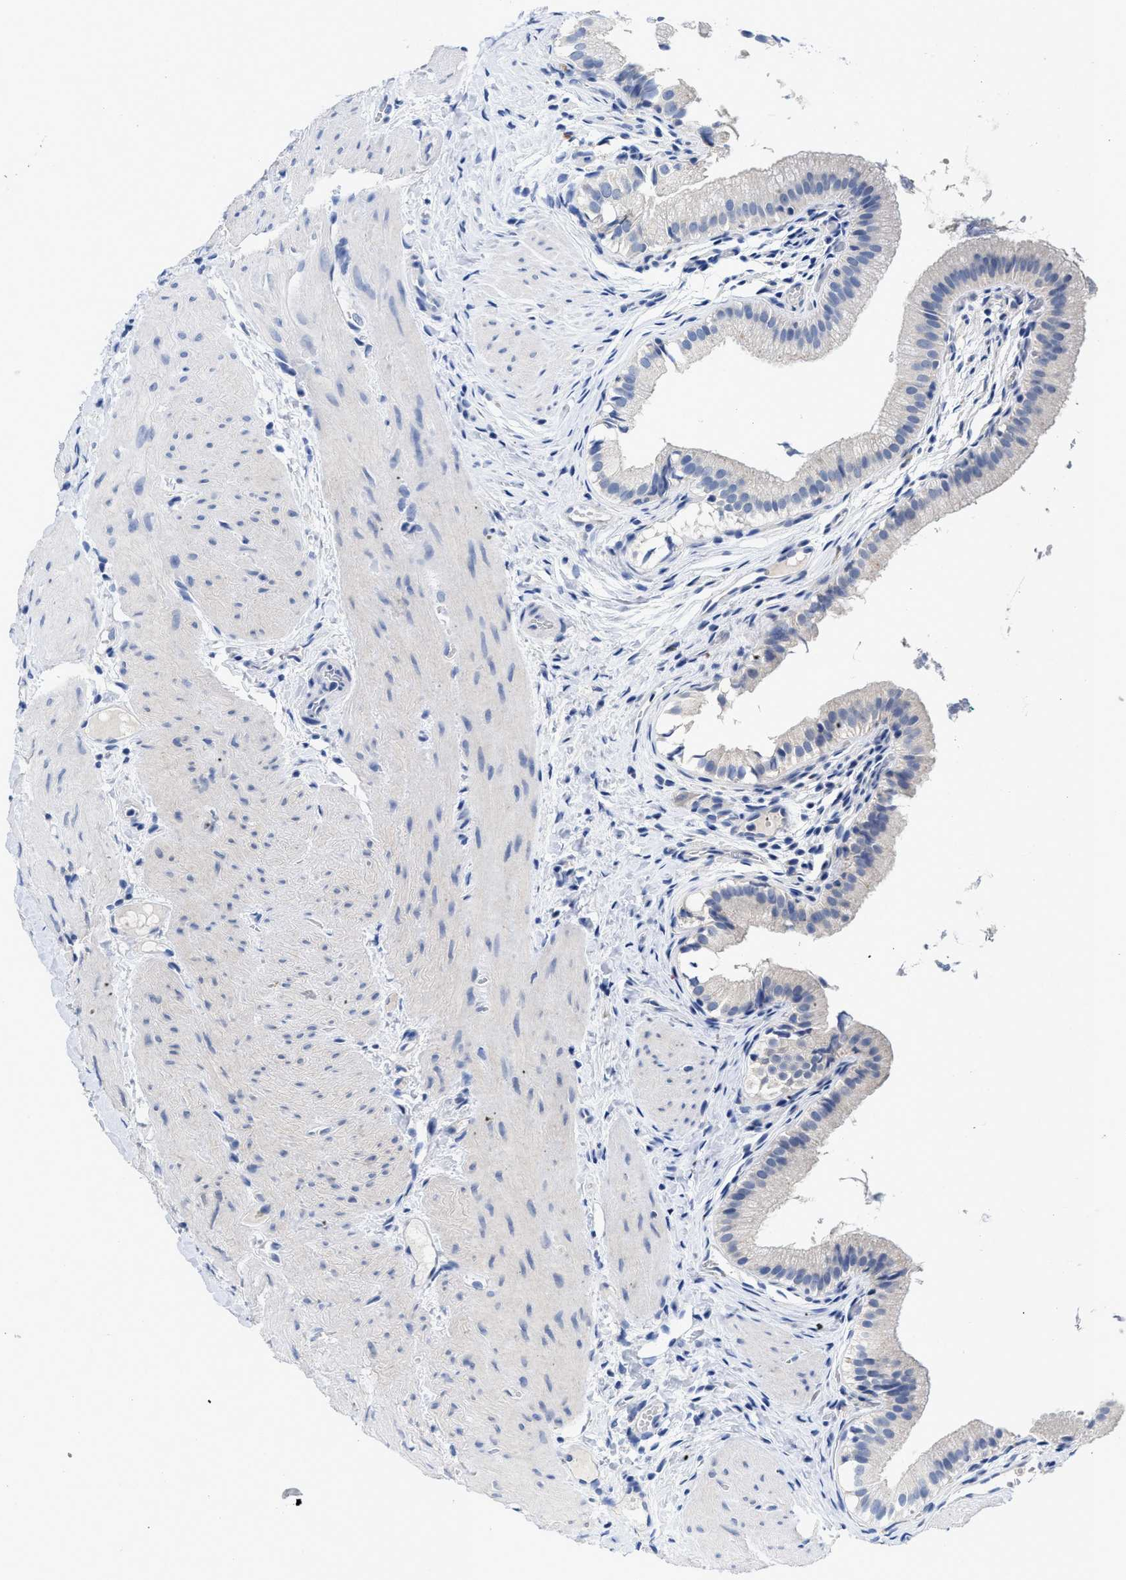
{"staining": {"intensity": "negative", "quantity": "none", "location": "none"}, "tissue": "gallbladder", "cell_type": "Glandular cells", "image_type": "normal", "snomed": [{"axis": "morphology", "description": "Normal tissue, NOS"}, {"axis": "topography", "description": "Gallbladder"}], "caption": "High magnification brightfield microscopy of normal gallbladder stained with DAB (3,3'-diaminobenzidine) (brown) and counterstained with hematoxylin (blue): glandular cells show no significant staining.", "gene": "PYY", "patient": {"sex": "female", "age": 26}}